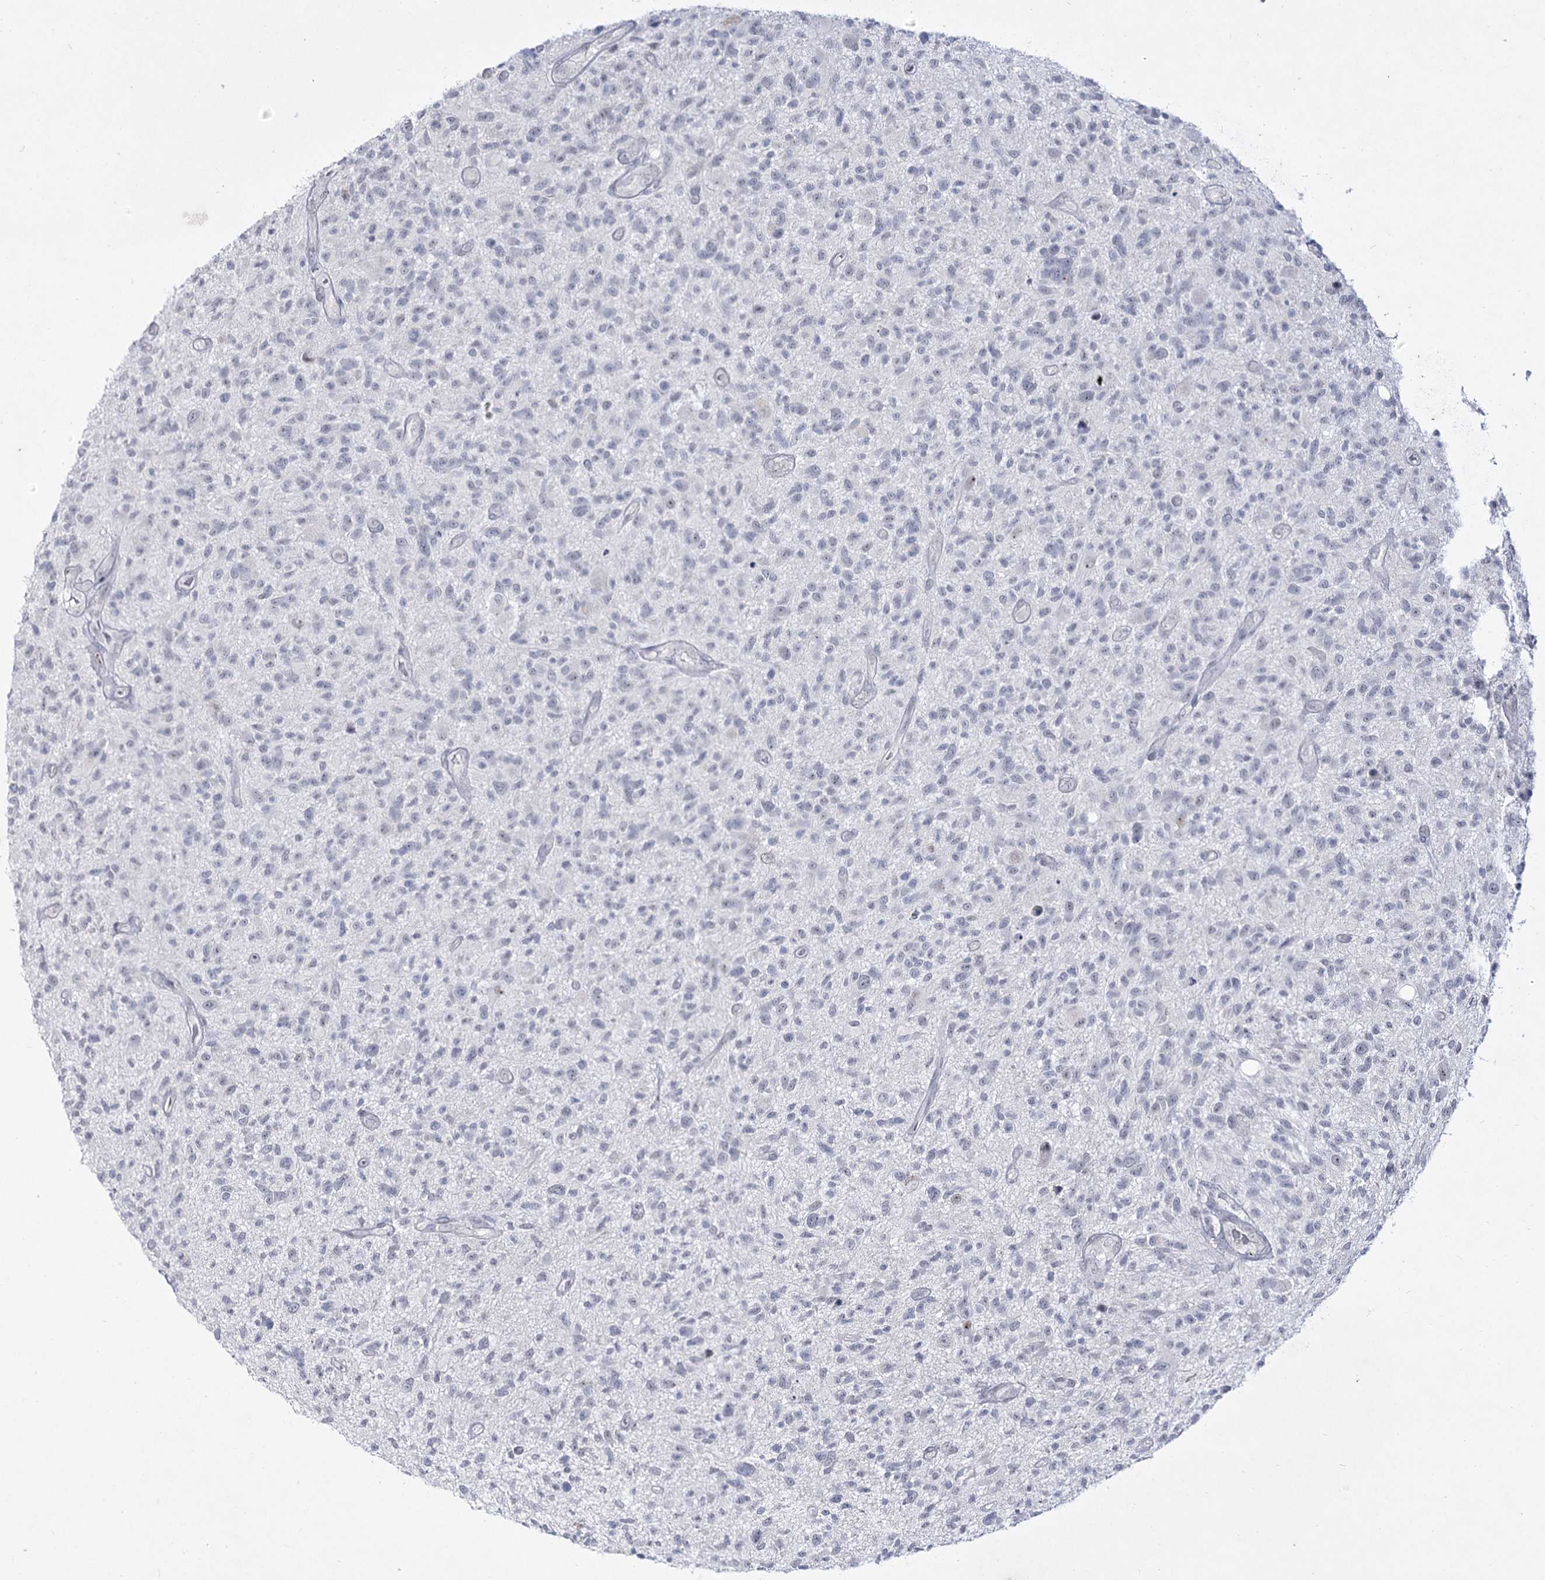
{"staining": {"intensity": "negative", "quantity": "none", "location": "none"}, "tissue": "glioma", "cell_type": "Tumor cells", "image_type": "cancer", "snomed": [{"axis": "morphology", "description": "Glioma, malignant, High grade"}, {"axis": "topography", "description": "Brain"}], "caption": "Tumor cells show no significant positivity in glioma.", "gene": "DDX50", "patient": {"sex": "male", "age": 47}}